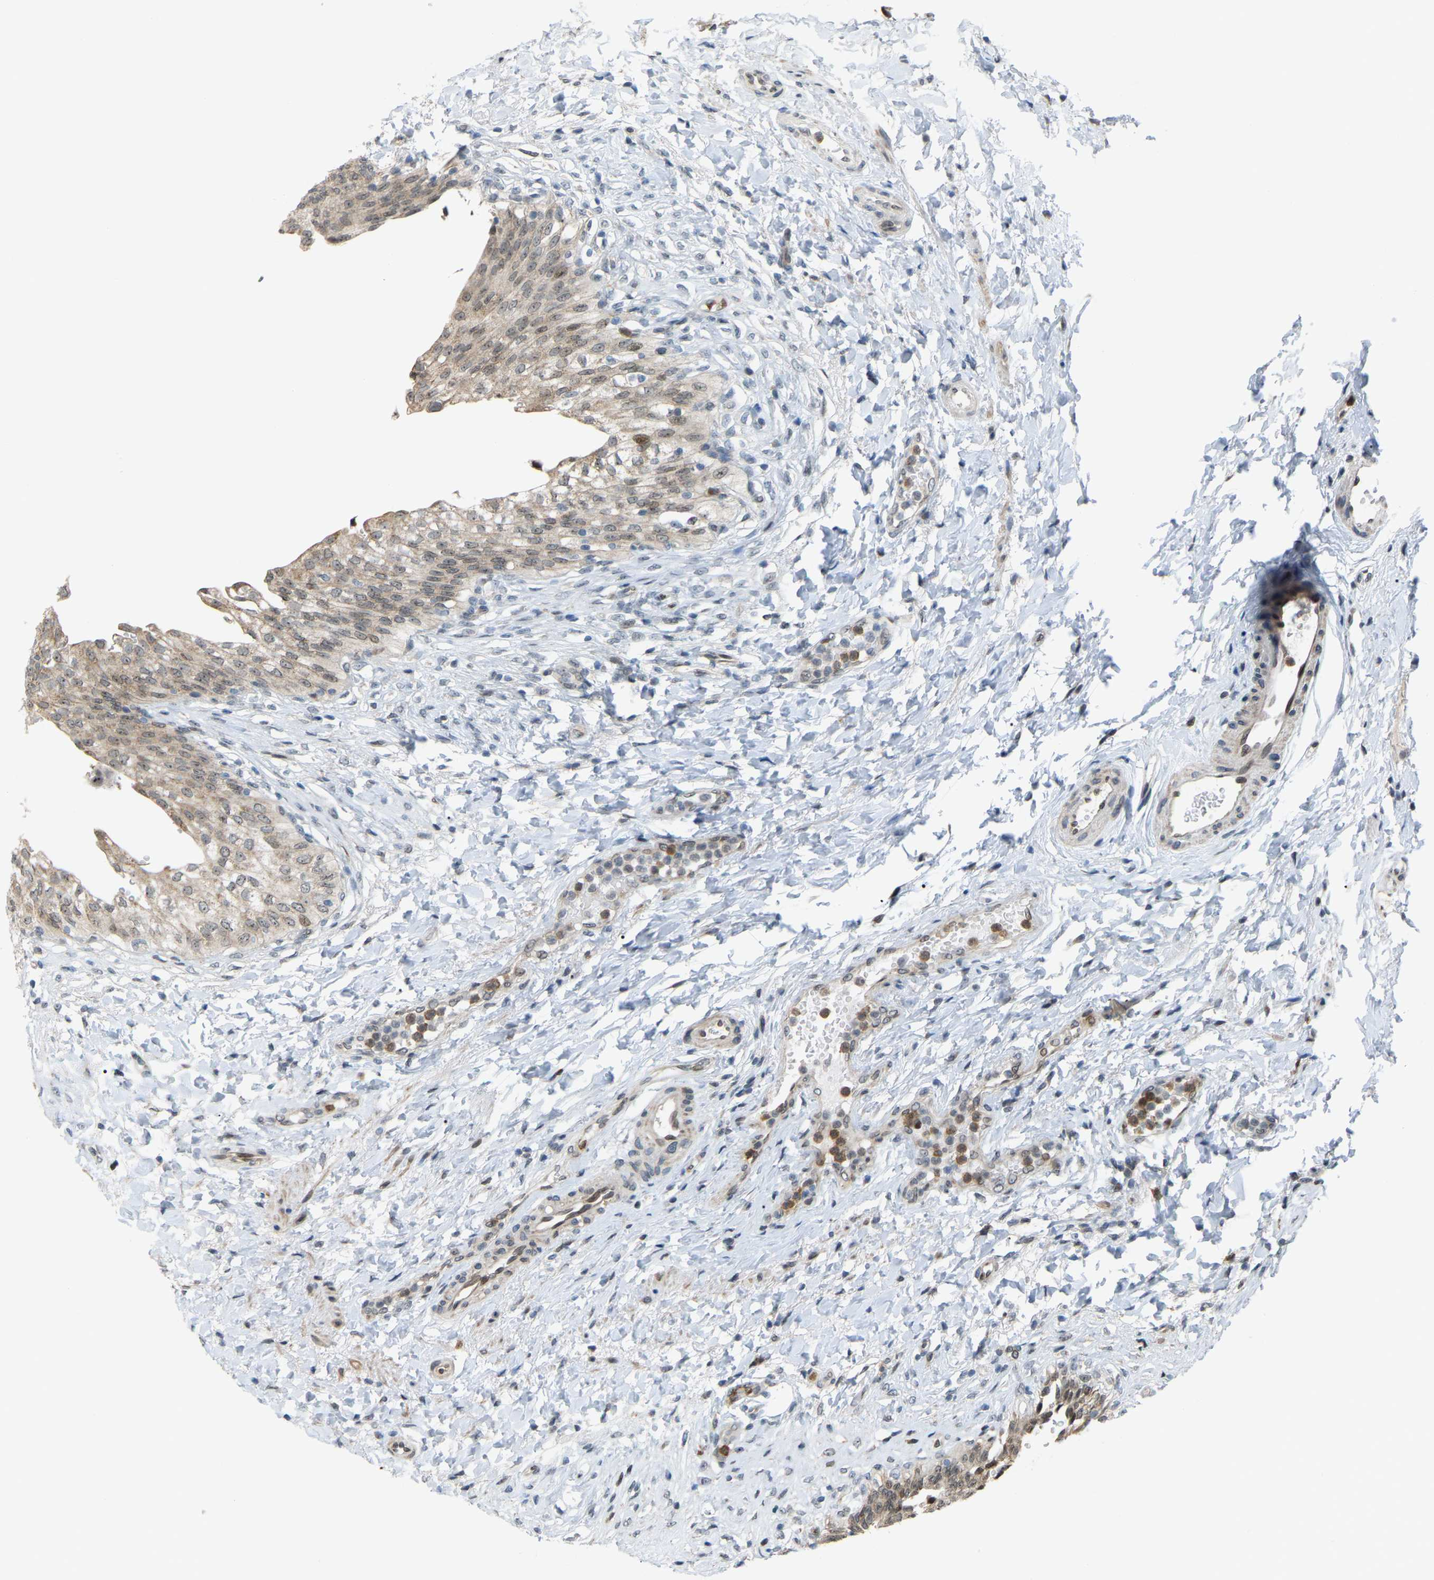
{"staining": {"intensity": "moderate", "quantity": ">75%", "location": "cytoplasmic/membranous,nuclear"}, "tissue": "urinary bladder", "cell_type": "Urothelial cells", "image_type": "normal", "snomed": [{"axis": "morphology", "description": "Urothelial carcinoma, High grade"}, {"axis": "topography", "description": "Urinary bladder"}], "caption": "Immunohistochemical staining of unremarkable human urinary bladder demonstrates moderate cytoplasmic/membranous,nuclear protein staining in approximately >75% of urothelial cells.", "gene": "CROT", "patient": {"sex": "male", "age": 46}}